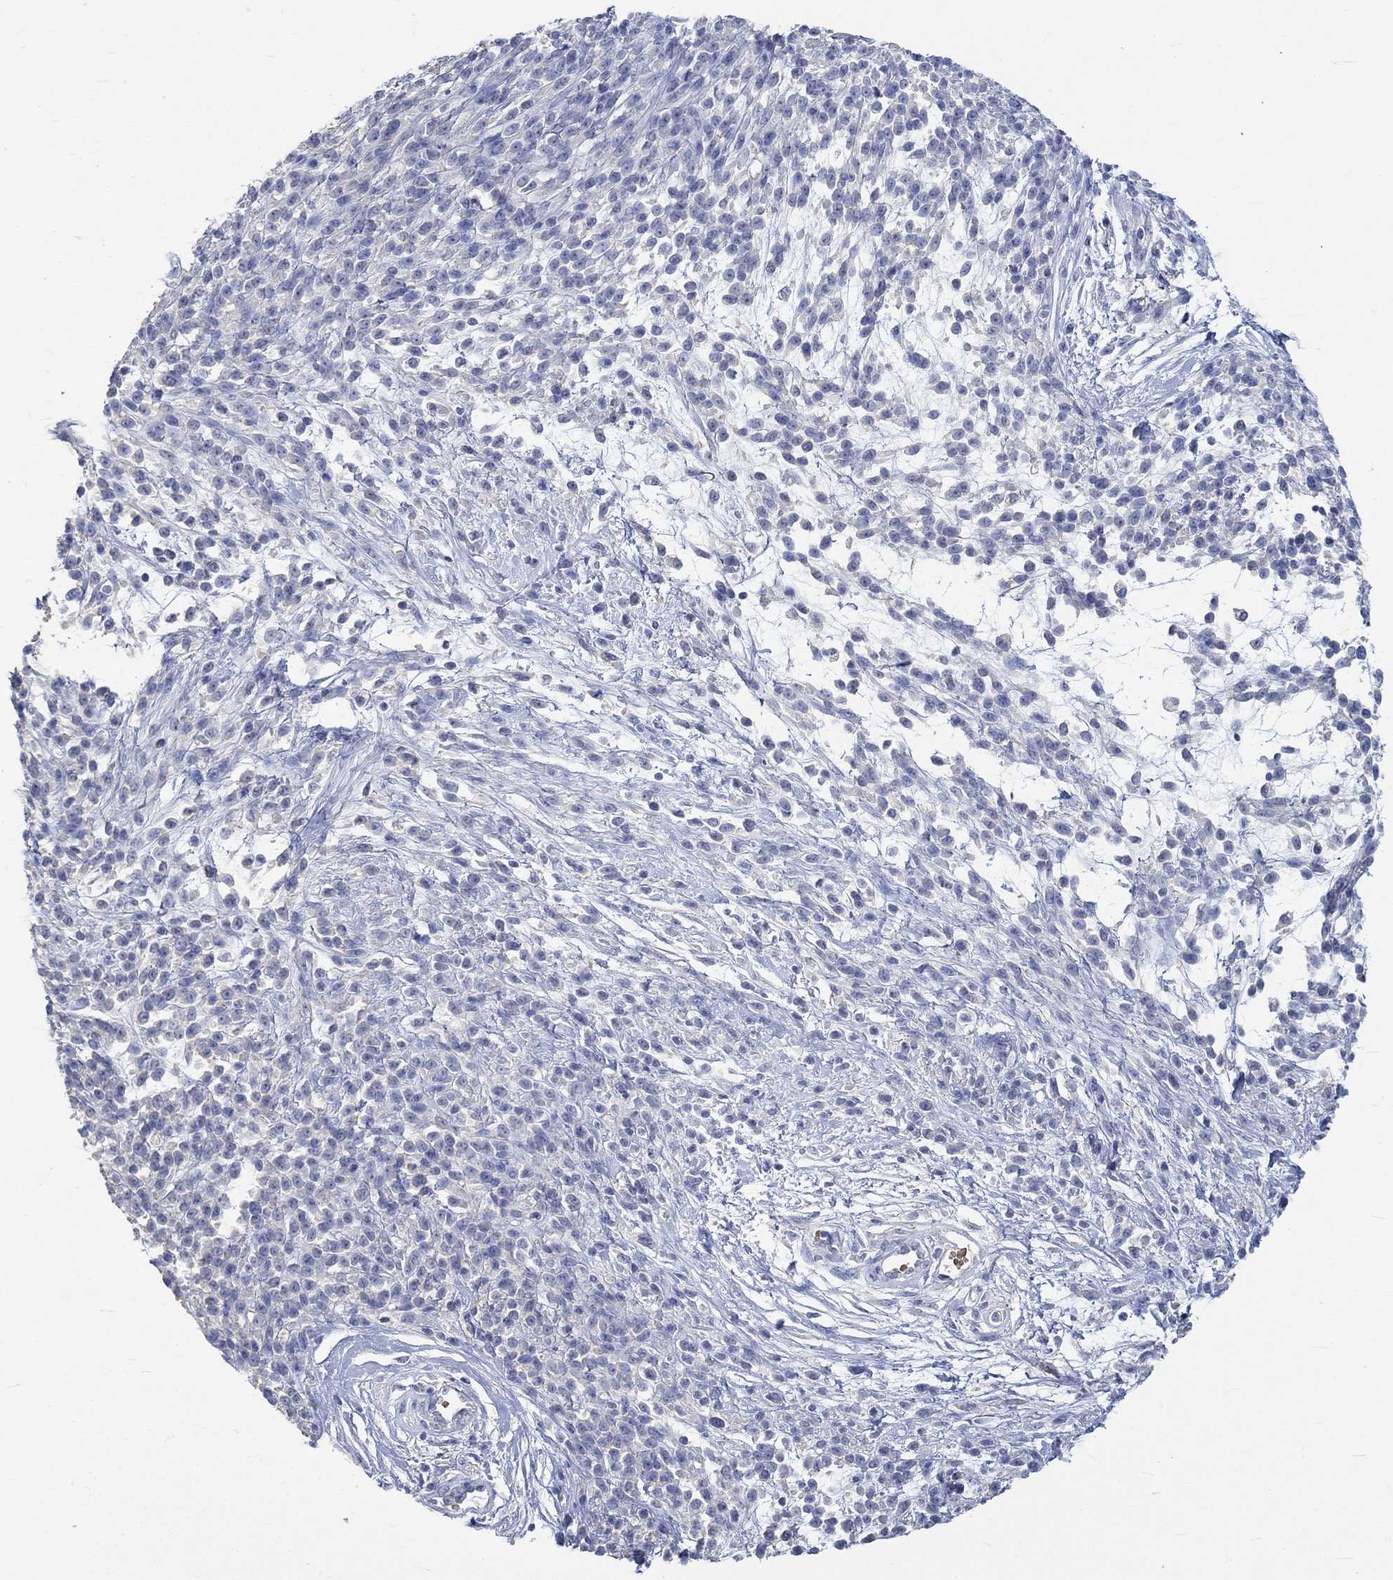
{"staining": {"intensity": "negative", "quantity": "none", "location": "none"}, "tissue": "melanoma", "cell_type": "Tumor cells", "image_type": "cancer", "snomed": [{"axis": "morphology", "description": "Malignant melanoma, NOS"}, {"axis": "topography", "description": "Skin"}, {"axis": "topography", "description": "Skin of trunk"}], "caption": "This is a photomicrograph of IHC staining of malignant melanoma, which shows no expression in tumor cells.", "gene": "KCNA1", "patient": {"sex": "male", "age": 74}}